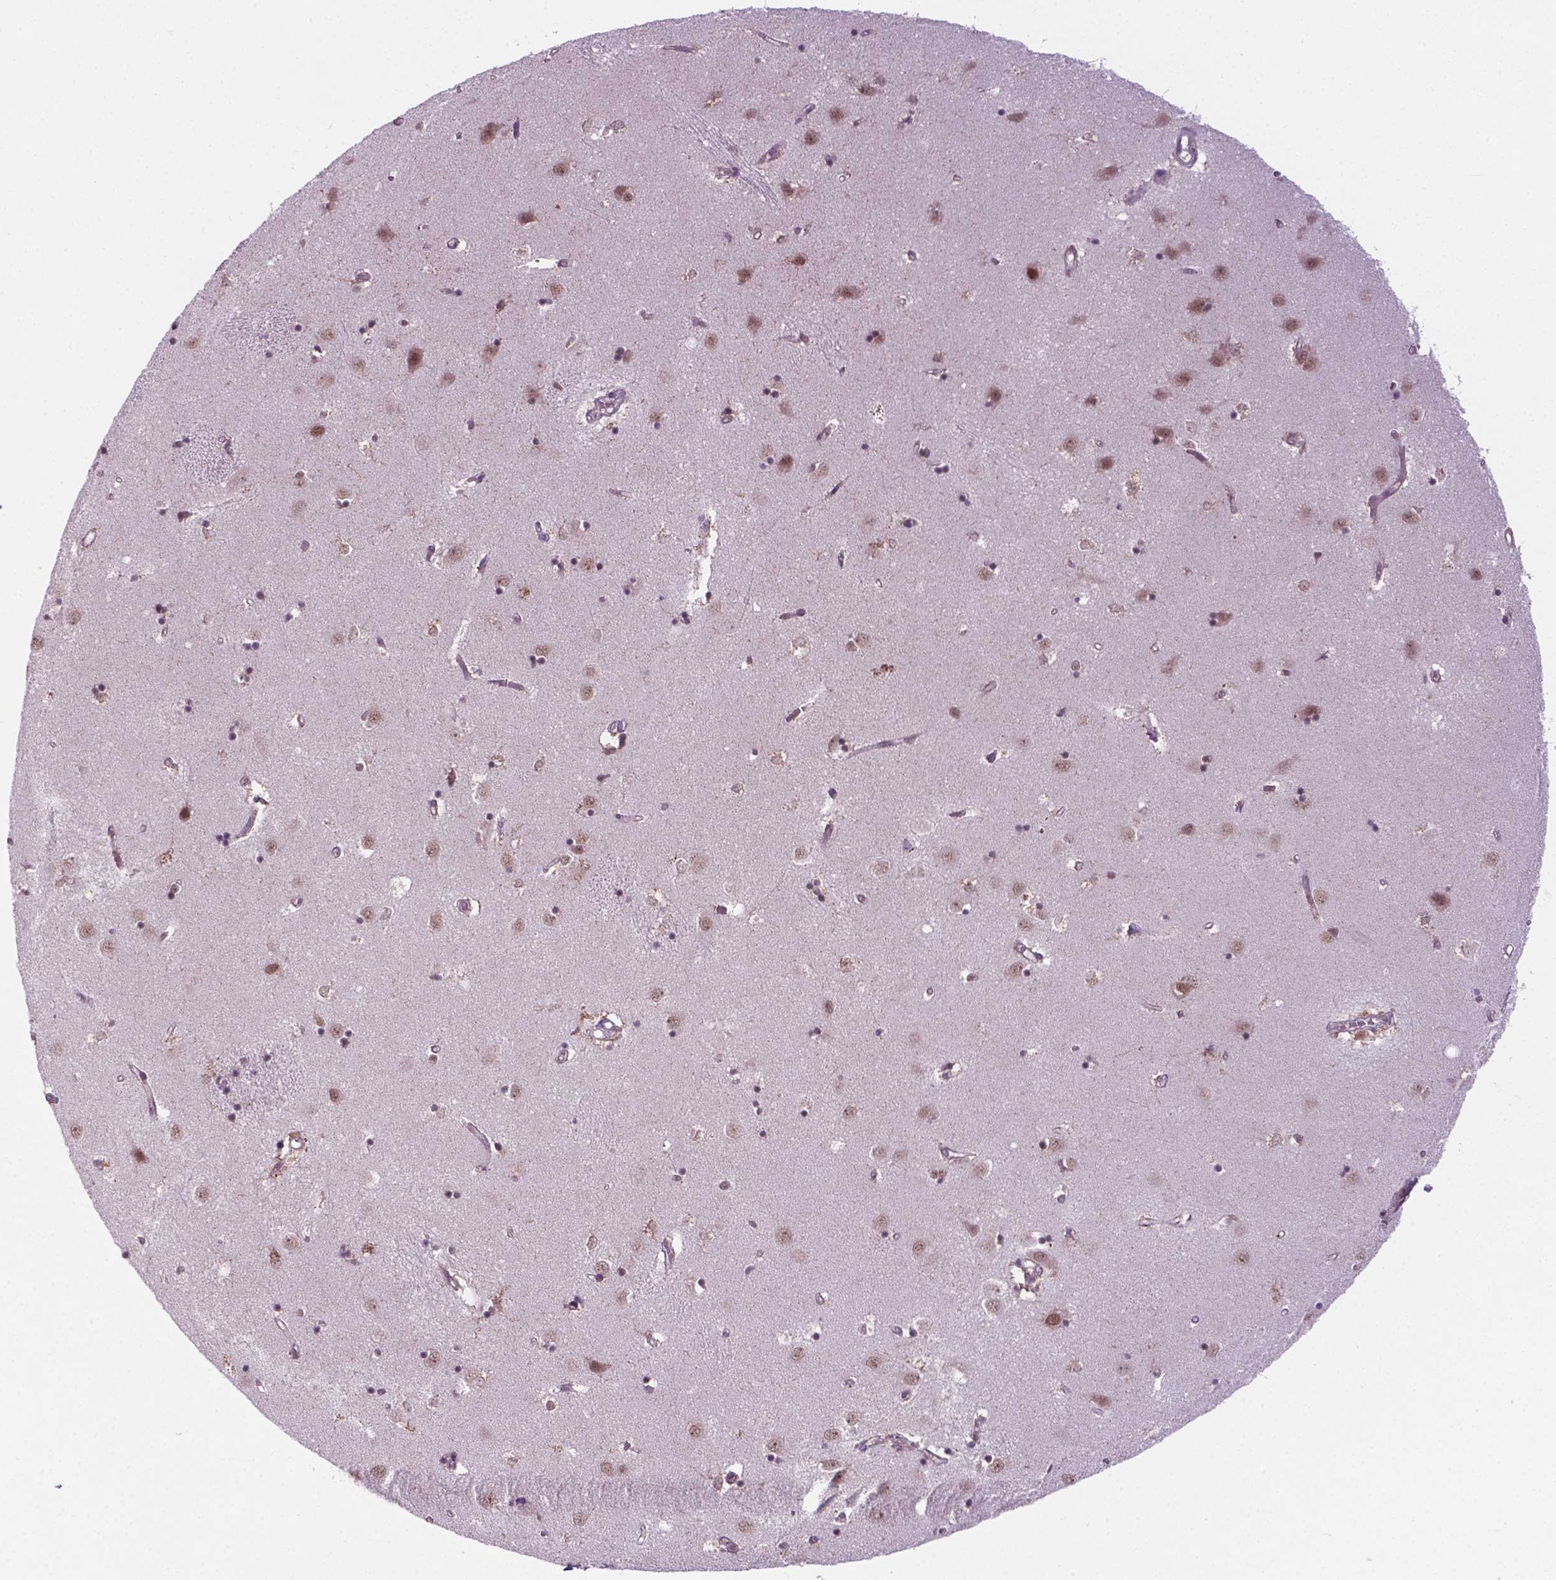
{"staining": {"intensity": "weak", "quantity": "<25%", "location": "nuclear"}, "tissue": "caudate", "cell_type": "Glial cells", "image_type": "normal", "snomed": [{"axis": "morphology", "description": "Normal tissue, NOS"}, {"axis": "topography", "description": "Lateral ventricle wall"}], "caption": "Protein analysis of benign caudate displays no significant staining in glial cells.", "gene": "PHAX", "patient": {"sex": "male", "age": 54}}